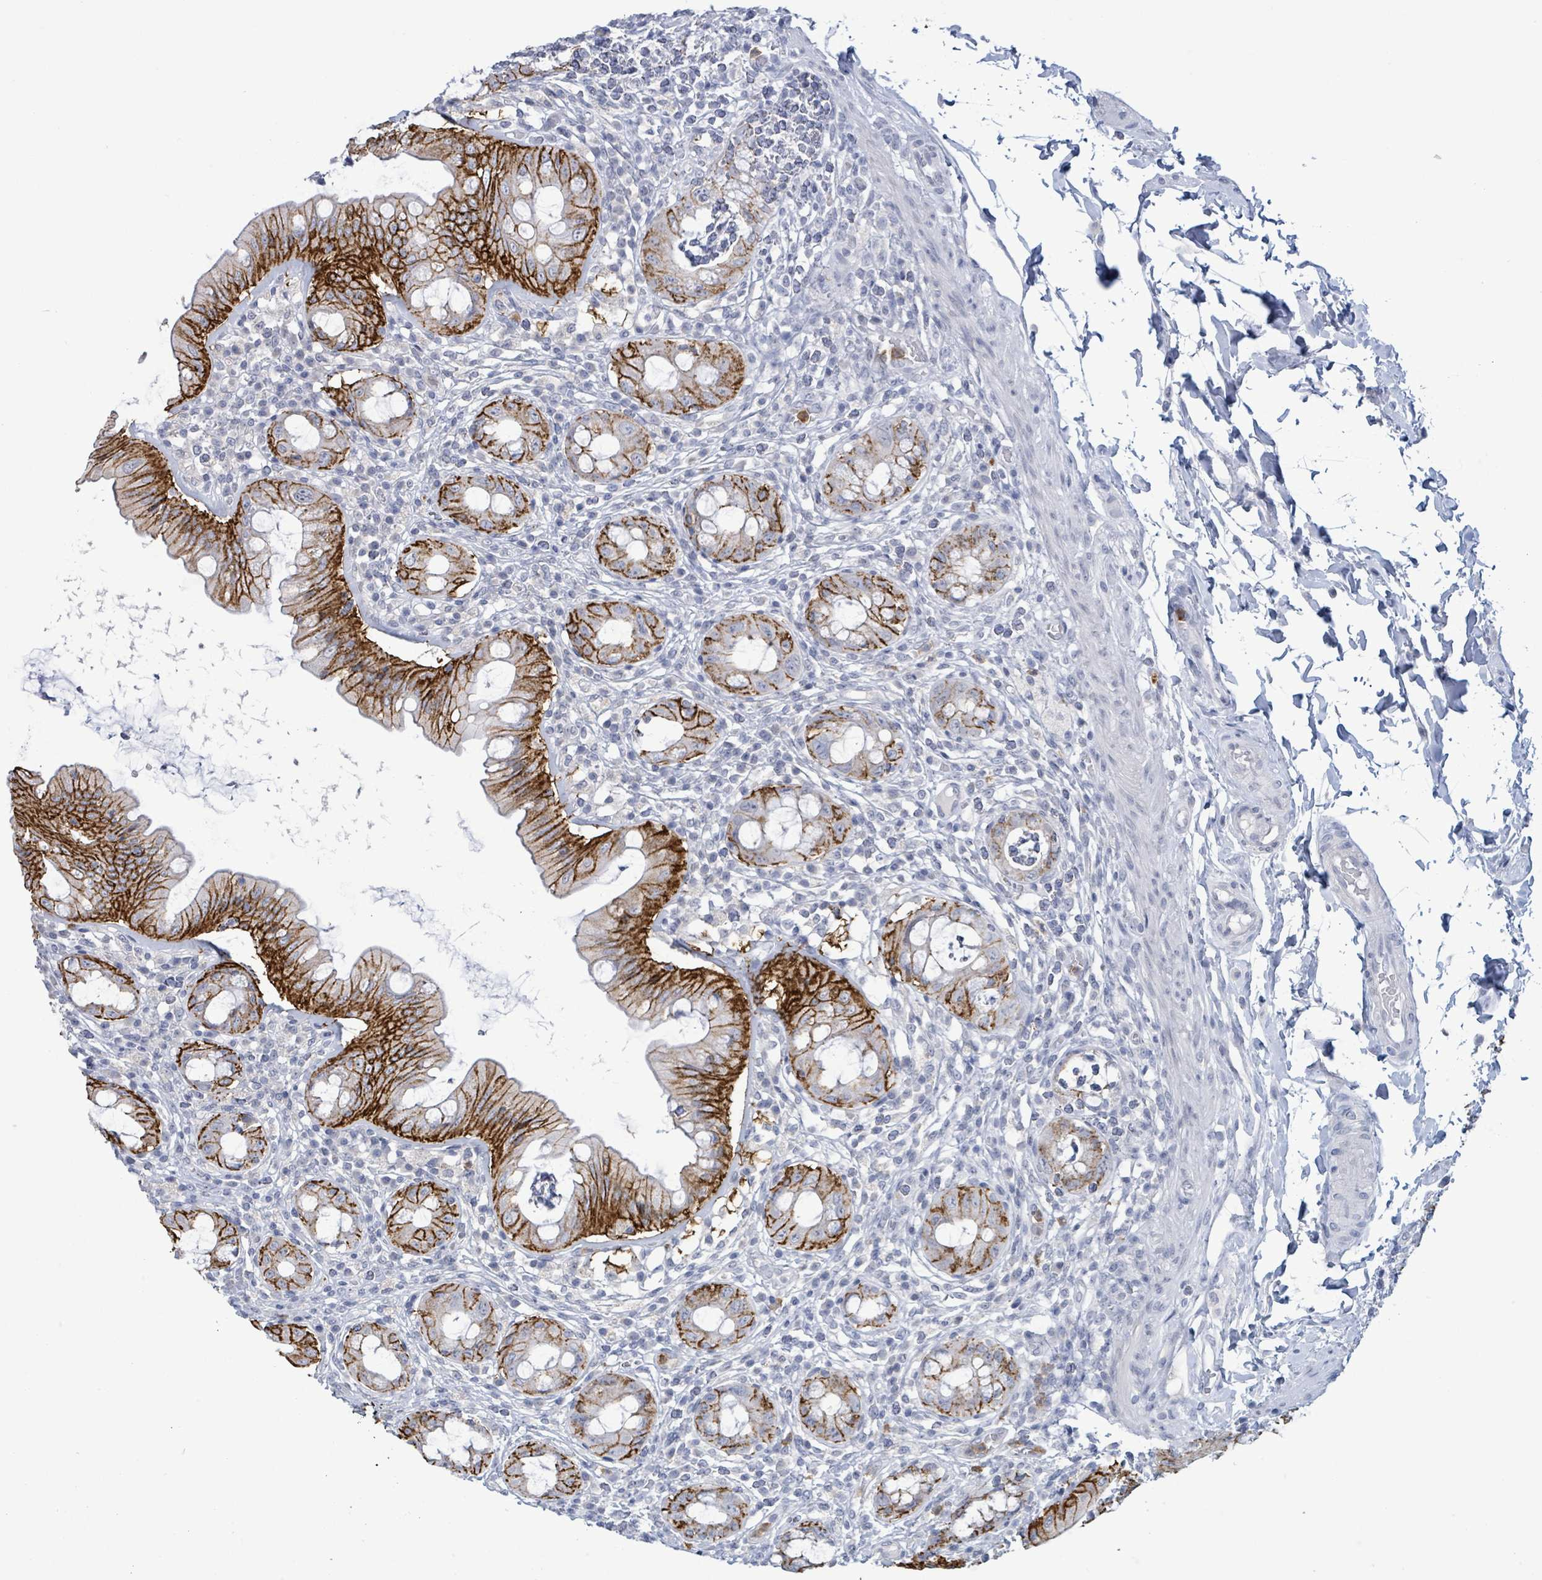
{"staining": {"intensity": "strong", "quantity": "25%-75%", "location": "cytoplasmic/membranous"}, "tissue": "rectum", "cell_type": "Glandular cells", "image_type": "normal", "snomed": [{"axis": "morphology", "description": "Normal tissue, NOS"}, {"axis": "topography", "description": "Rectum"}], "caption": "IHC (DAB) staining of normal human rectum demonstrates strong cytoplasmic/membranous protein staining in approximately 25%-75% of glandular cells.", "gene": "LCLAT1", "patient": {"sex": "female", "age": 57}}